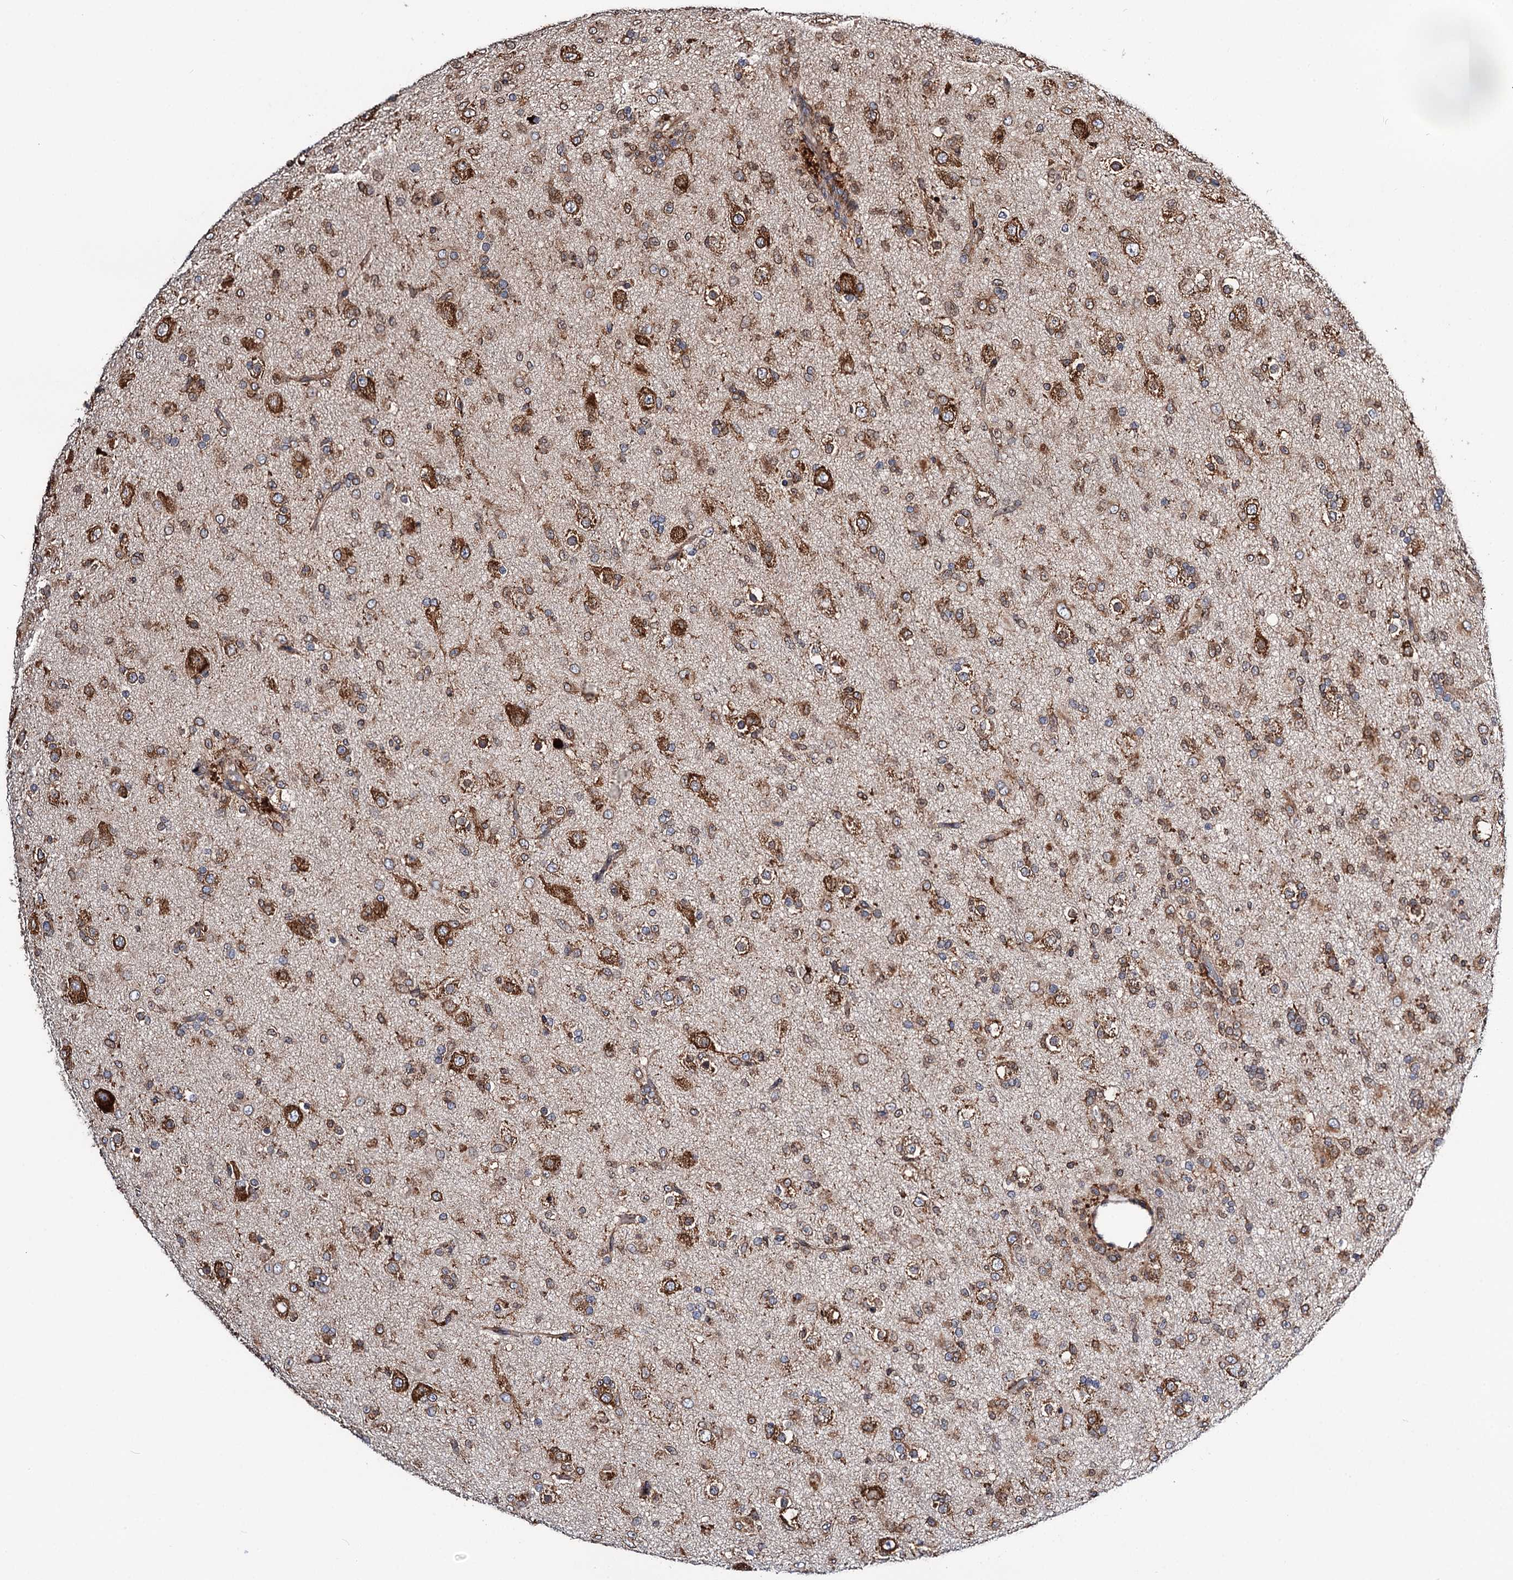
{"staining": {"intensity": "strong", "quantity": "25%-75%", "location": "cytoplasmic/membranous"}, "tissue": "glioma", "cell_type": "Tumor cells", "image_type": "cancer", "snomed": [{"axis": "morphology", "description": "Glioma, malignant, Low grade"}, {"axis": "topography", "description": "Brain"}], "caption": "Protein staining by immunohistochemistry (IHC) demonstrates strong cytoplasmic/membranous staining in approximately 25%-75% of tumor cells in malignant glioma (low-grade).", "gene": "ERP29", "patient": {"sex": "male", "age": 65}}